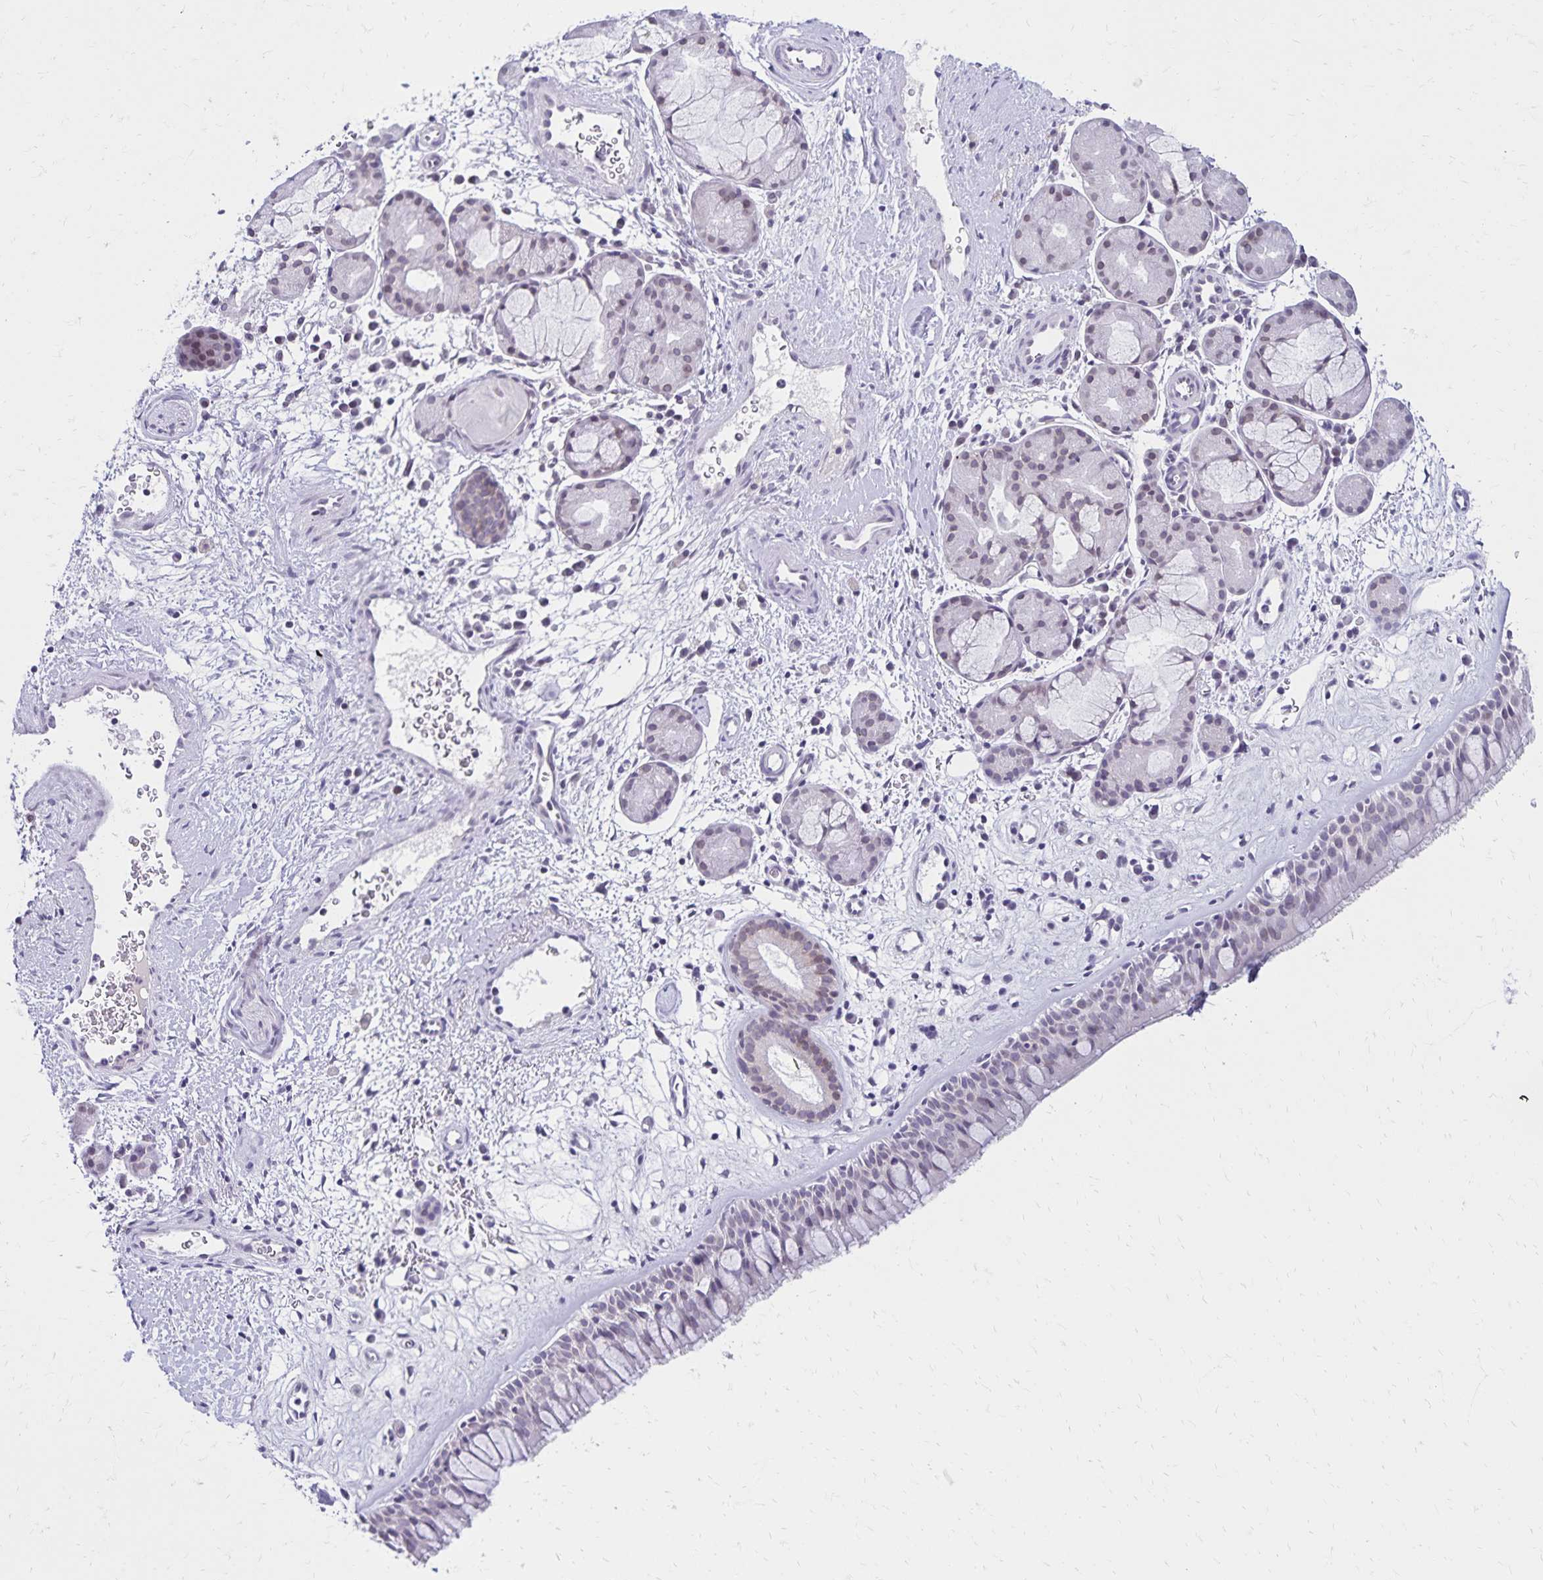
{"staining": {"intensity": "weak", "quantity": "<25%", "location": "cytoplasmic/membranous,nuclear"}, "tissue": "nasopharynx", "cell_type": "Respiratory epithelial cells", "image_type": "normal", "snomed": [{"axis": "morphology", "description": "Normal tissue, NOS"}, {"axis": "topography", "description": "Nasopharynx"}], "caption": "Immunohistochemistry of normal nasopharynx shows no positivity in respiratory epithelial cells. Nuclei are stained in blue.", "gene": "FAM166C", "patient": {"sex": "male", "age": 65}}